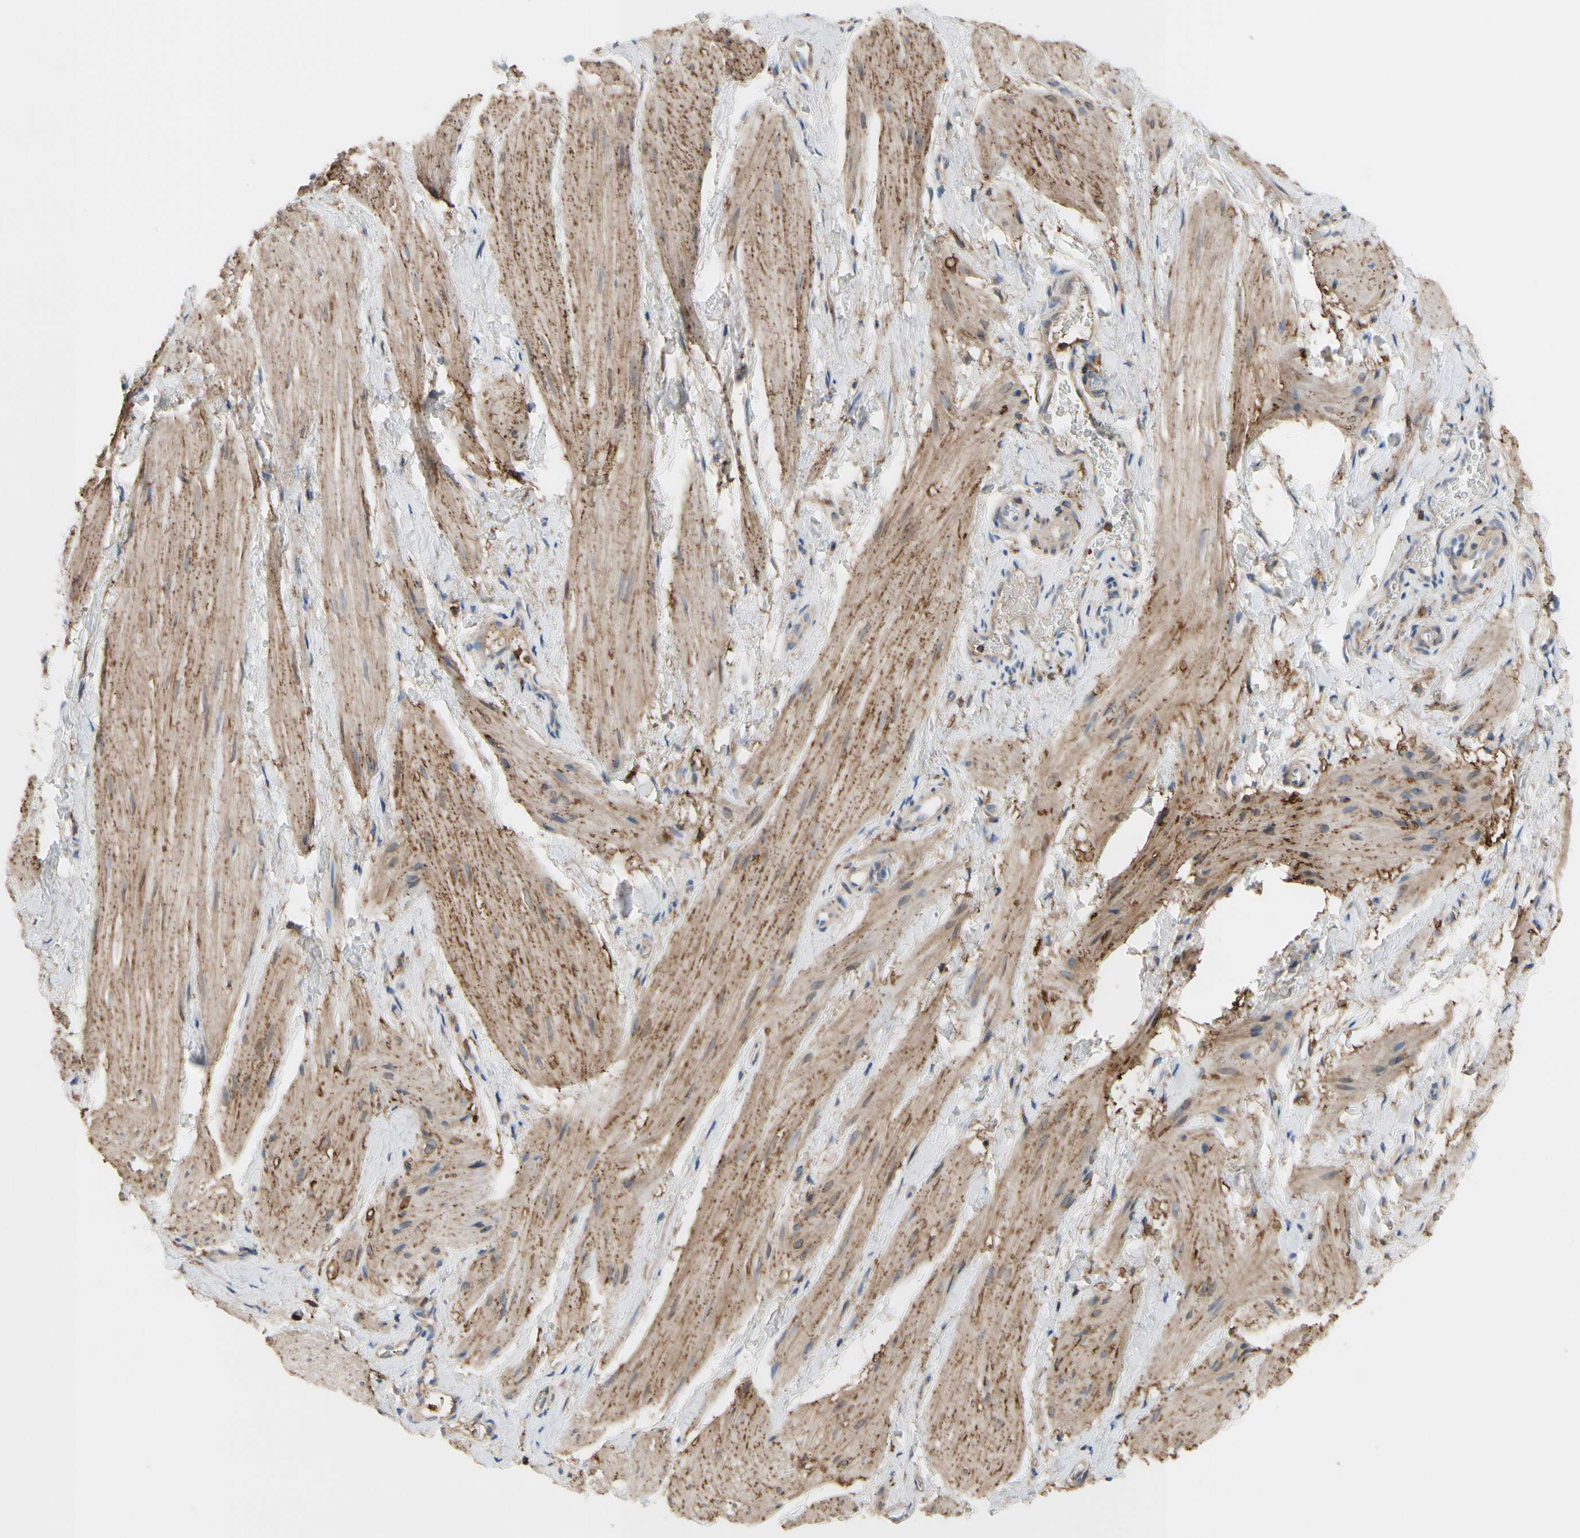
{"staining": {"intensity": "strong", "quantity": ">75%", "location": "cytoplasmic/membranous"}, "tissue": "smooth muscle", "cell_type": "Smooth muscle cells", "image_type": "normal", "snomed": [{"axis": "morphology", "description": "Normal tissue, NOS"}, {"axis": "topography", "description": "Smooth muscle"}], "caption": "Strong cytoplasmic/membranous expression for a protein is identified in approximately >75% of smooth muscle cells of unremarkable smooth muscle using IHC.", "gene": "ANXA6", "patient": {"sex": "male", "age": 16}}